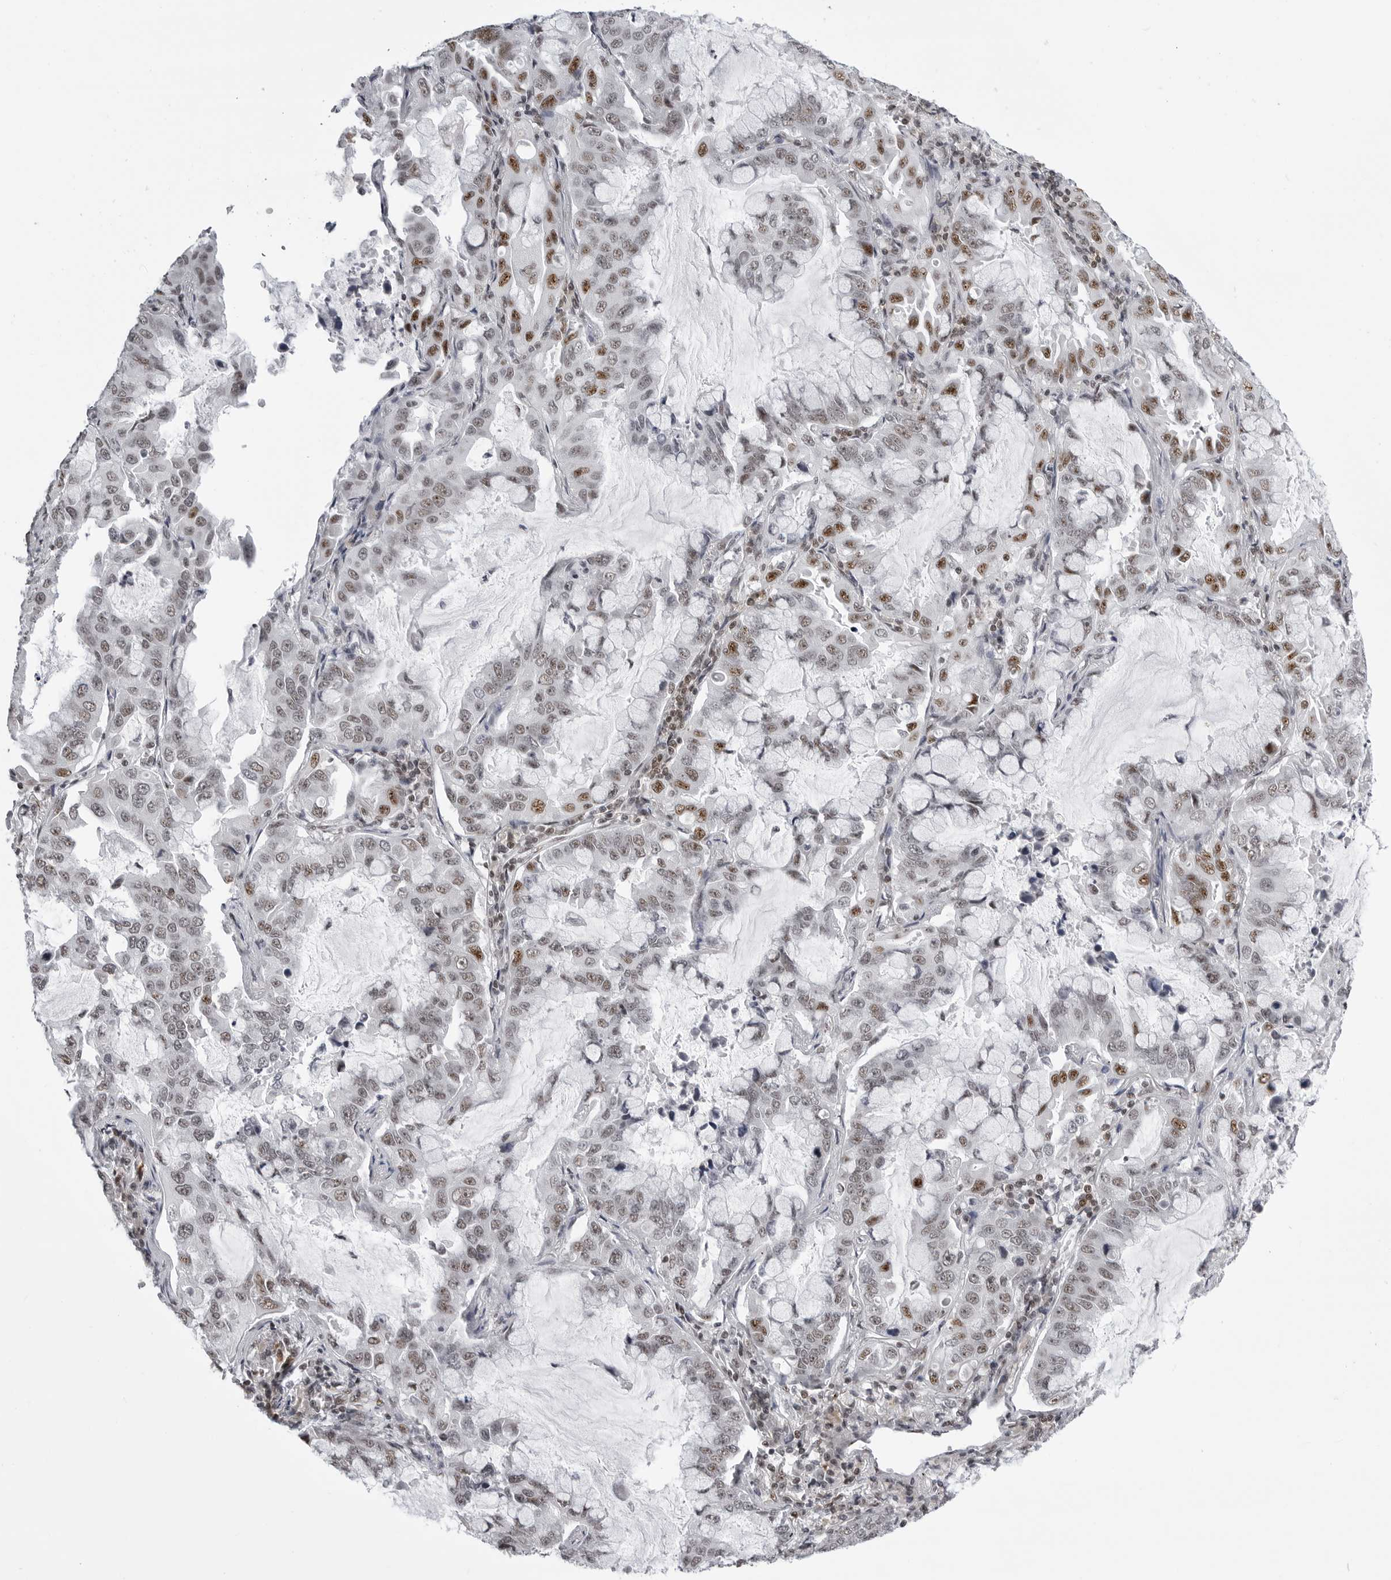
{"staining": {"intensity": "moderate", "quantity": "<25%", "location": "nuclear"}, "tissue": "lung cancer", "cell_type": "Tumor cells", "image_type": "cancer", "snomed": [{"axis": "morphology", "description": "Adenocarcinoma, NOS"}, {"axis": "topography", "description": "Lung"}], "caption": "This micrograph displays adenocarcinoma (lung) stained with immunohistochemistry to label a protein in brown. The nuclear of tumor cells show moderate positivity for the protein. Nuclei are counter-stained blue.", "gene": "WRAP53", "patient": {"sex": "male", "age": 64}}